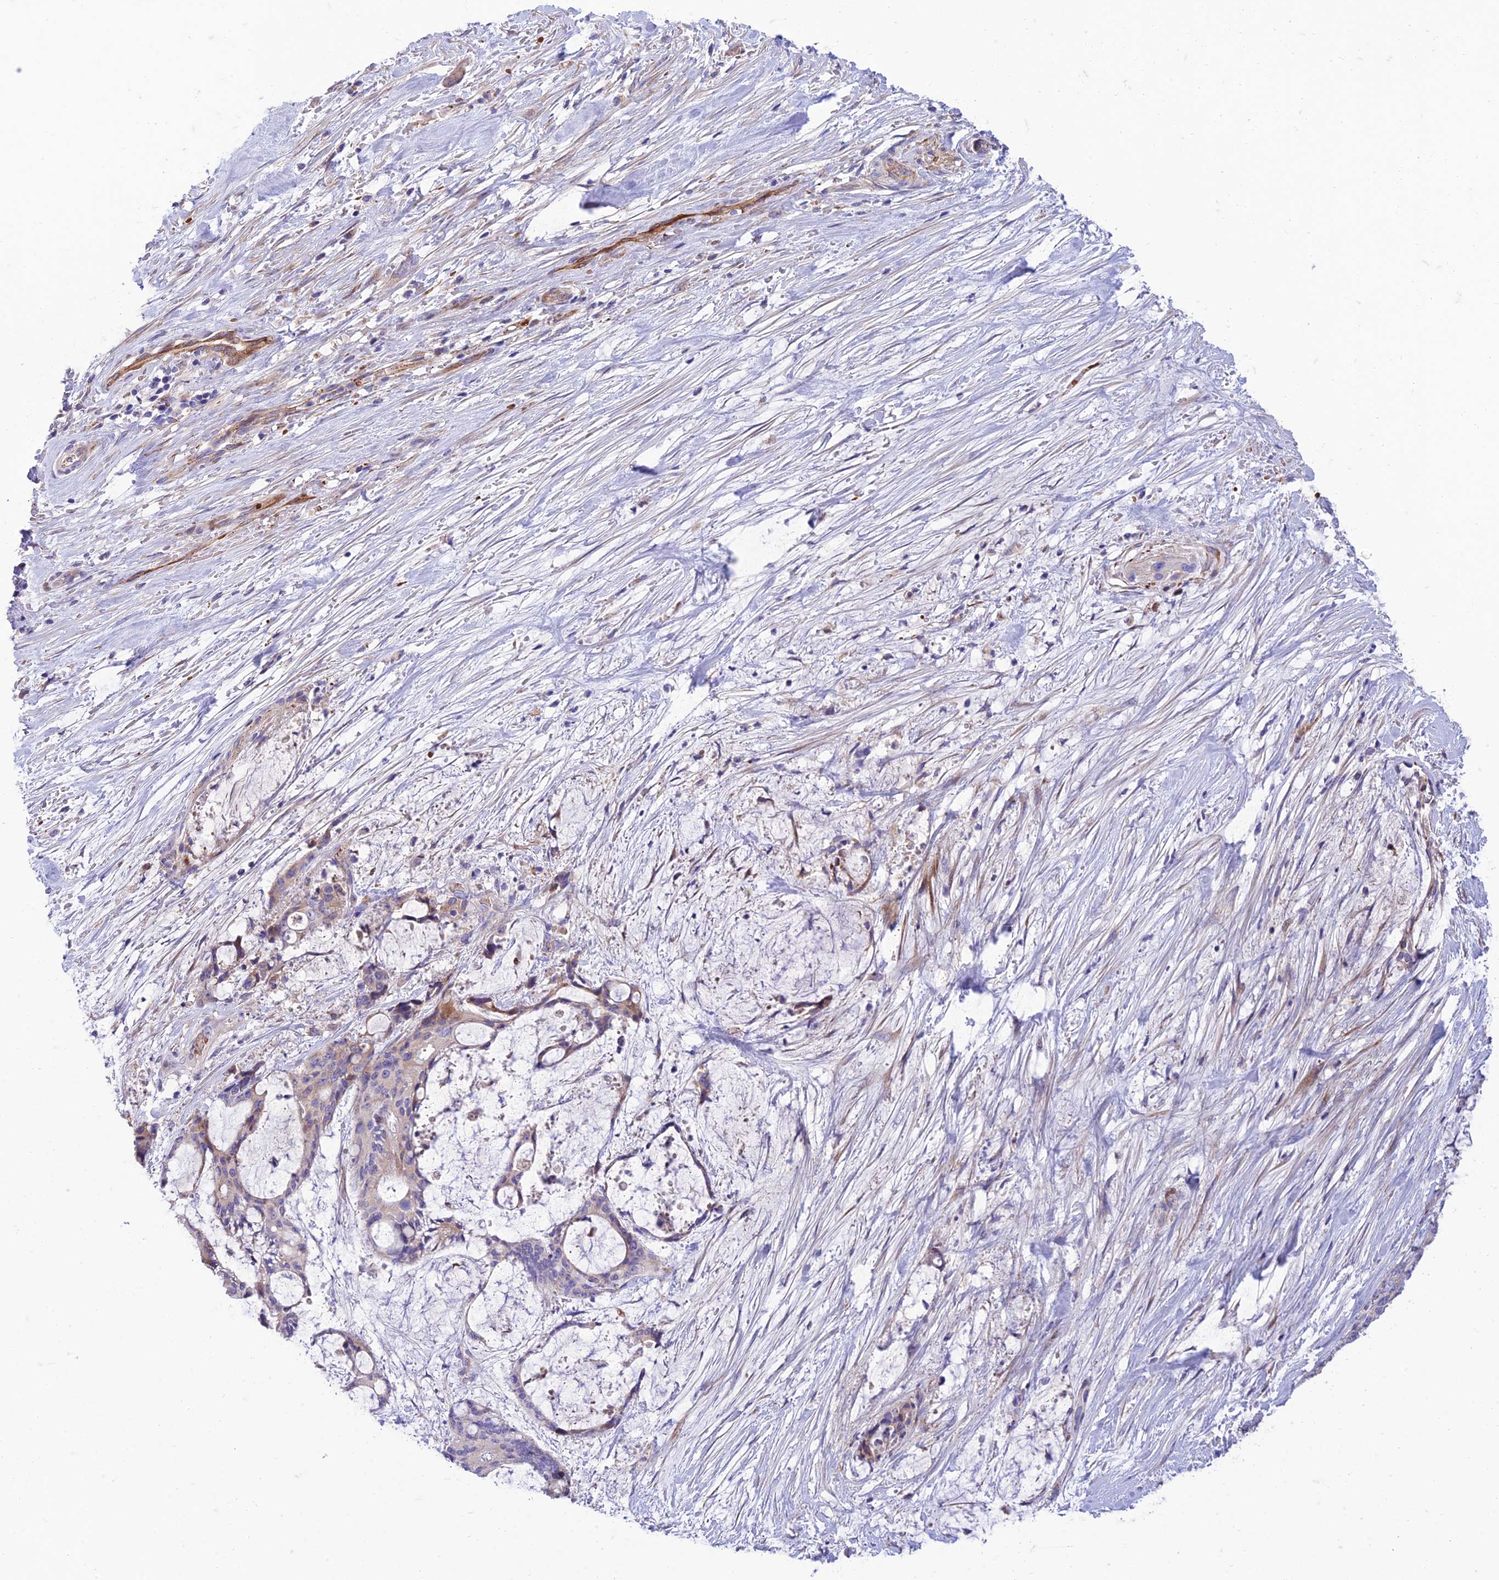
{"staining": {"intensity": "negative", "quantity": "none", "location": "none"}, "tissue": "liver cancer", "cell_type": "Tumor cells", "image_type": "cancer", "snomed": [{"axis": "morphology", "description": "Normal tissue, NOS"}, {"axis": "morphology", "description": "Cholangiocarcinoma"}, {"axis": "topography", "description": "Liver"}, {"axis": "topography", "description": "Peripheral nerve tissue"}], "caption": "Protein analysis of liver cancer reveals no significant staining in tumor cells.", "gene": "SEL1L3", "patient": {"sex": "female", "age": 73}}